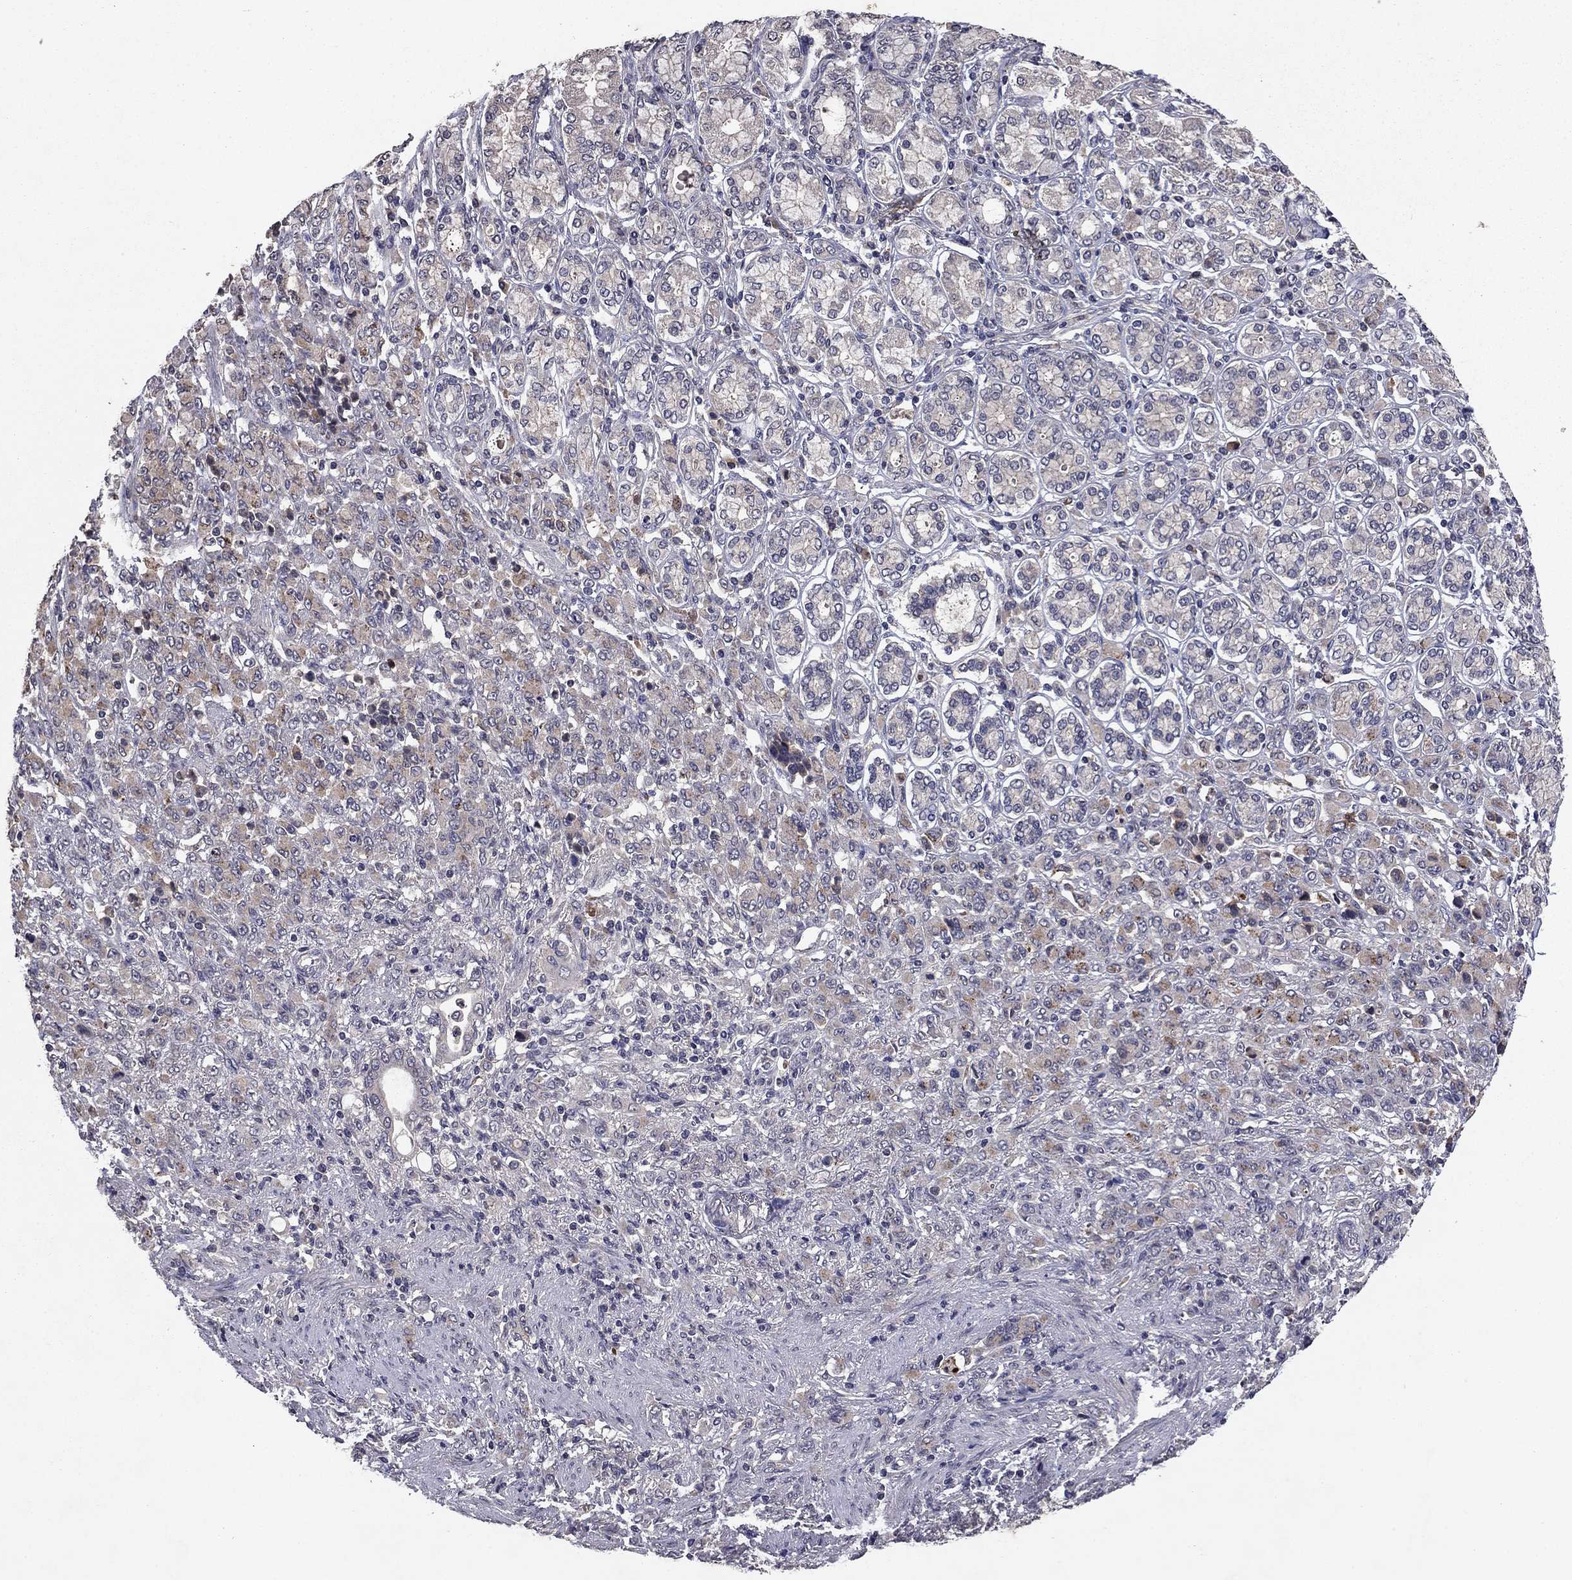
{"staining": {"intensity": "weak", "quantity": "<25%", "location": "cytoplasmic/membranous"}, "tissue": "stomach cancer", "cell_type": "Tumor cells", "image_type": "cancer", "snomed": [{"axis": "morphology", "description": "Normal tissue, NOS"}, {"axis": "morphology", "description": "Adenocarcinoma, NOS"}, {"axis": "topography", "description": "Stomach"}], "caption": "A micrograph of human adenocarcinoma (stomach) is negative for staining in tumor cells.", "gene": "PROS1", "patient": {"sex": "female", "age": 79}}